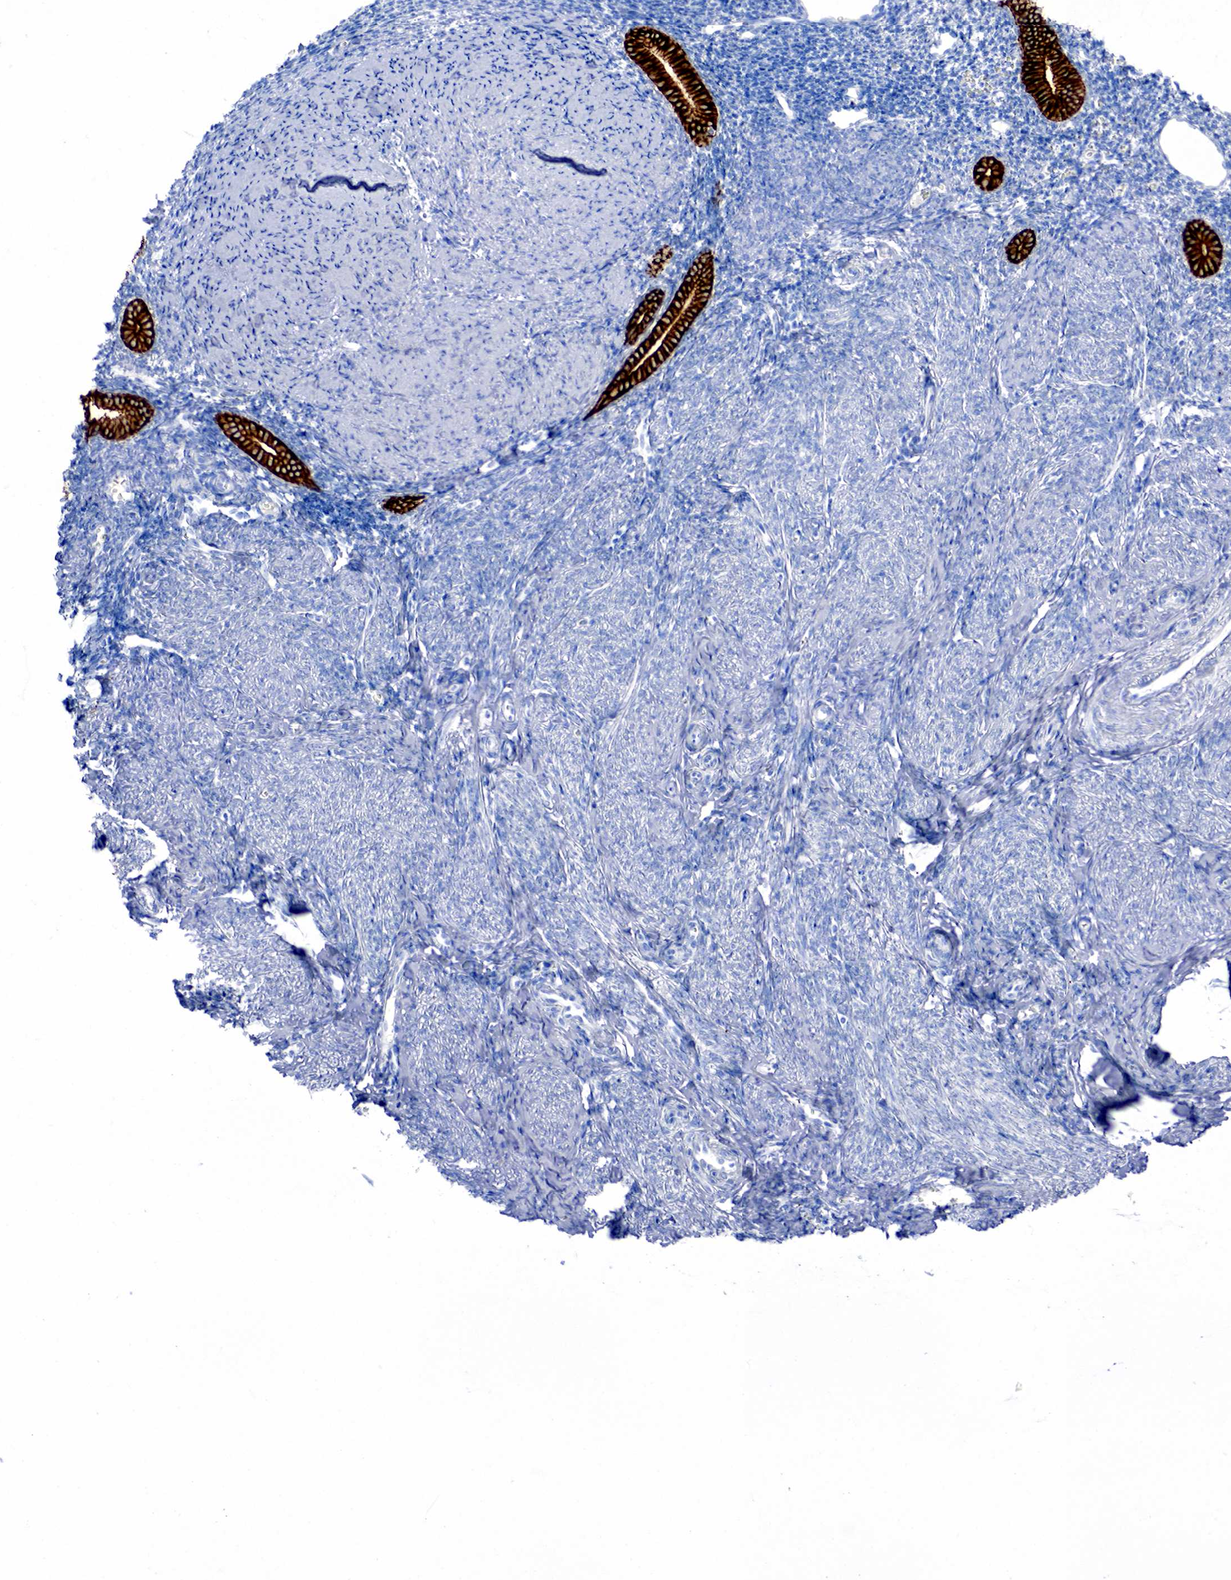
{"staining": {"intensity": "negative", "quantity": "none", "location": "none"}, "tissue": "endometrium", "cell_type": "Cells in endometrial stroma", "image_type": "normal", "snomed": [{"axis": "morphology", "description": "Normal tissue, NOS"}, {"axis": "morphology", "description": "Neoplasm, benign, NOS"}, {"axis": "topography", "description": "Uterus"}], "caption": "The immunohistochemistry (IHC) histopathology image has no significant staining in cells in endometrial stroma of endometrium. Nuclei are stained in blue.", "gene": "KRT18", "patient": {"sex": "female", "age": 55}}